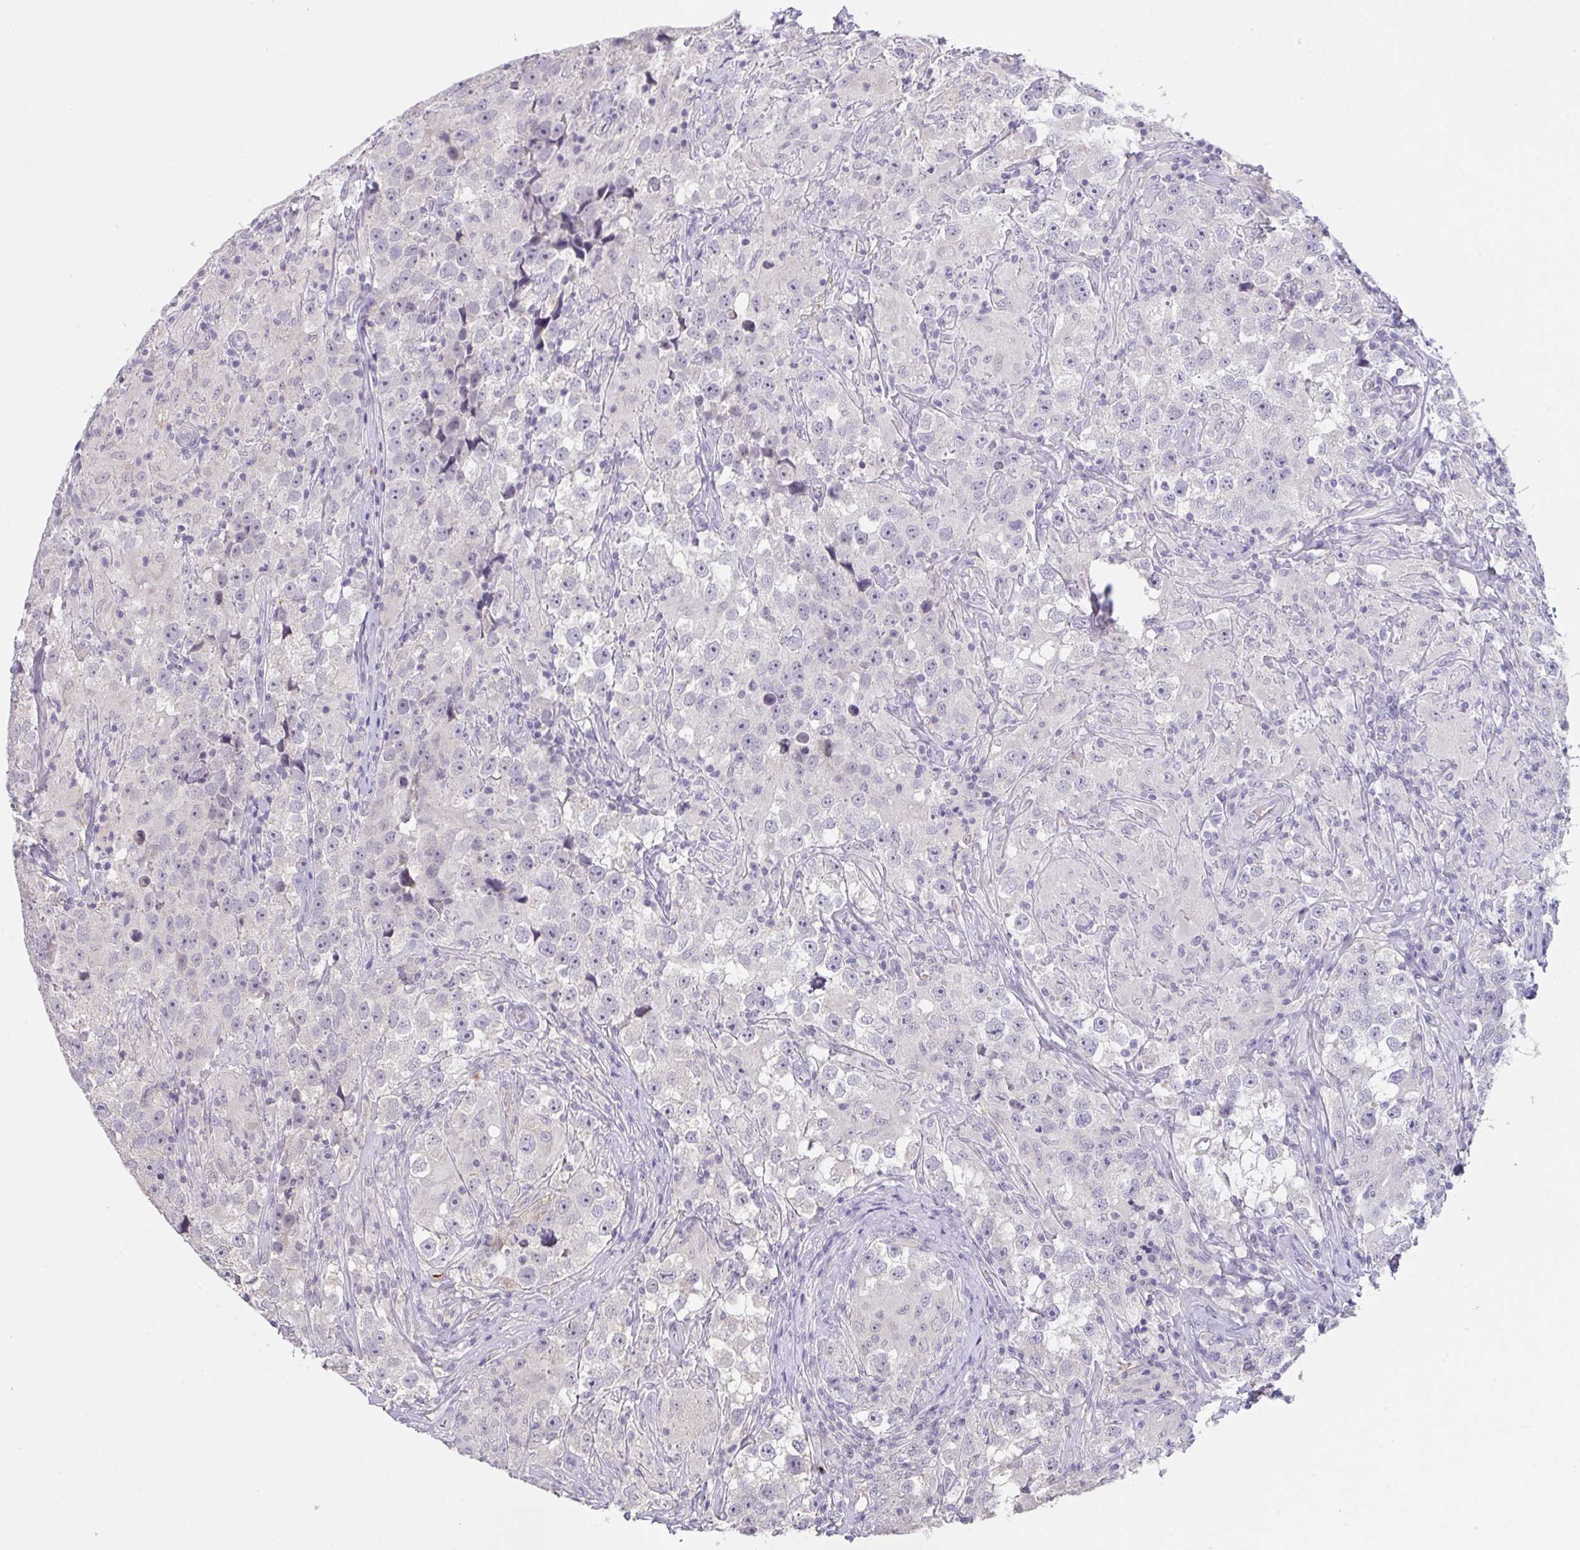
{"staining": {"intensity": "negative", "quantity": "none", "location": "none"}, "tissue": "testis cancer", "cell_type": "Tumor cells", "image_type": "cancer", "snomed": [{"axis": "morphology", "description": "Seminoma, NOS"}, {"axis": "topography", "description": "Testis"}], "caption": "Immunohistochemical staining of seminoma (testis) displays no significant staining in tumor cells. (Stains: DAB immunohistochemistry with hematoxylin counter stain, Microscopy: brightfield microscopy at high magnification).", "gene": "ZNF784", "patient": {"sex": "male", "age": 46}}